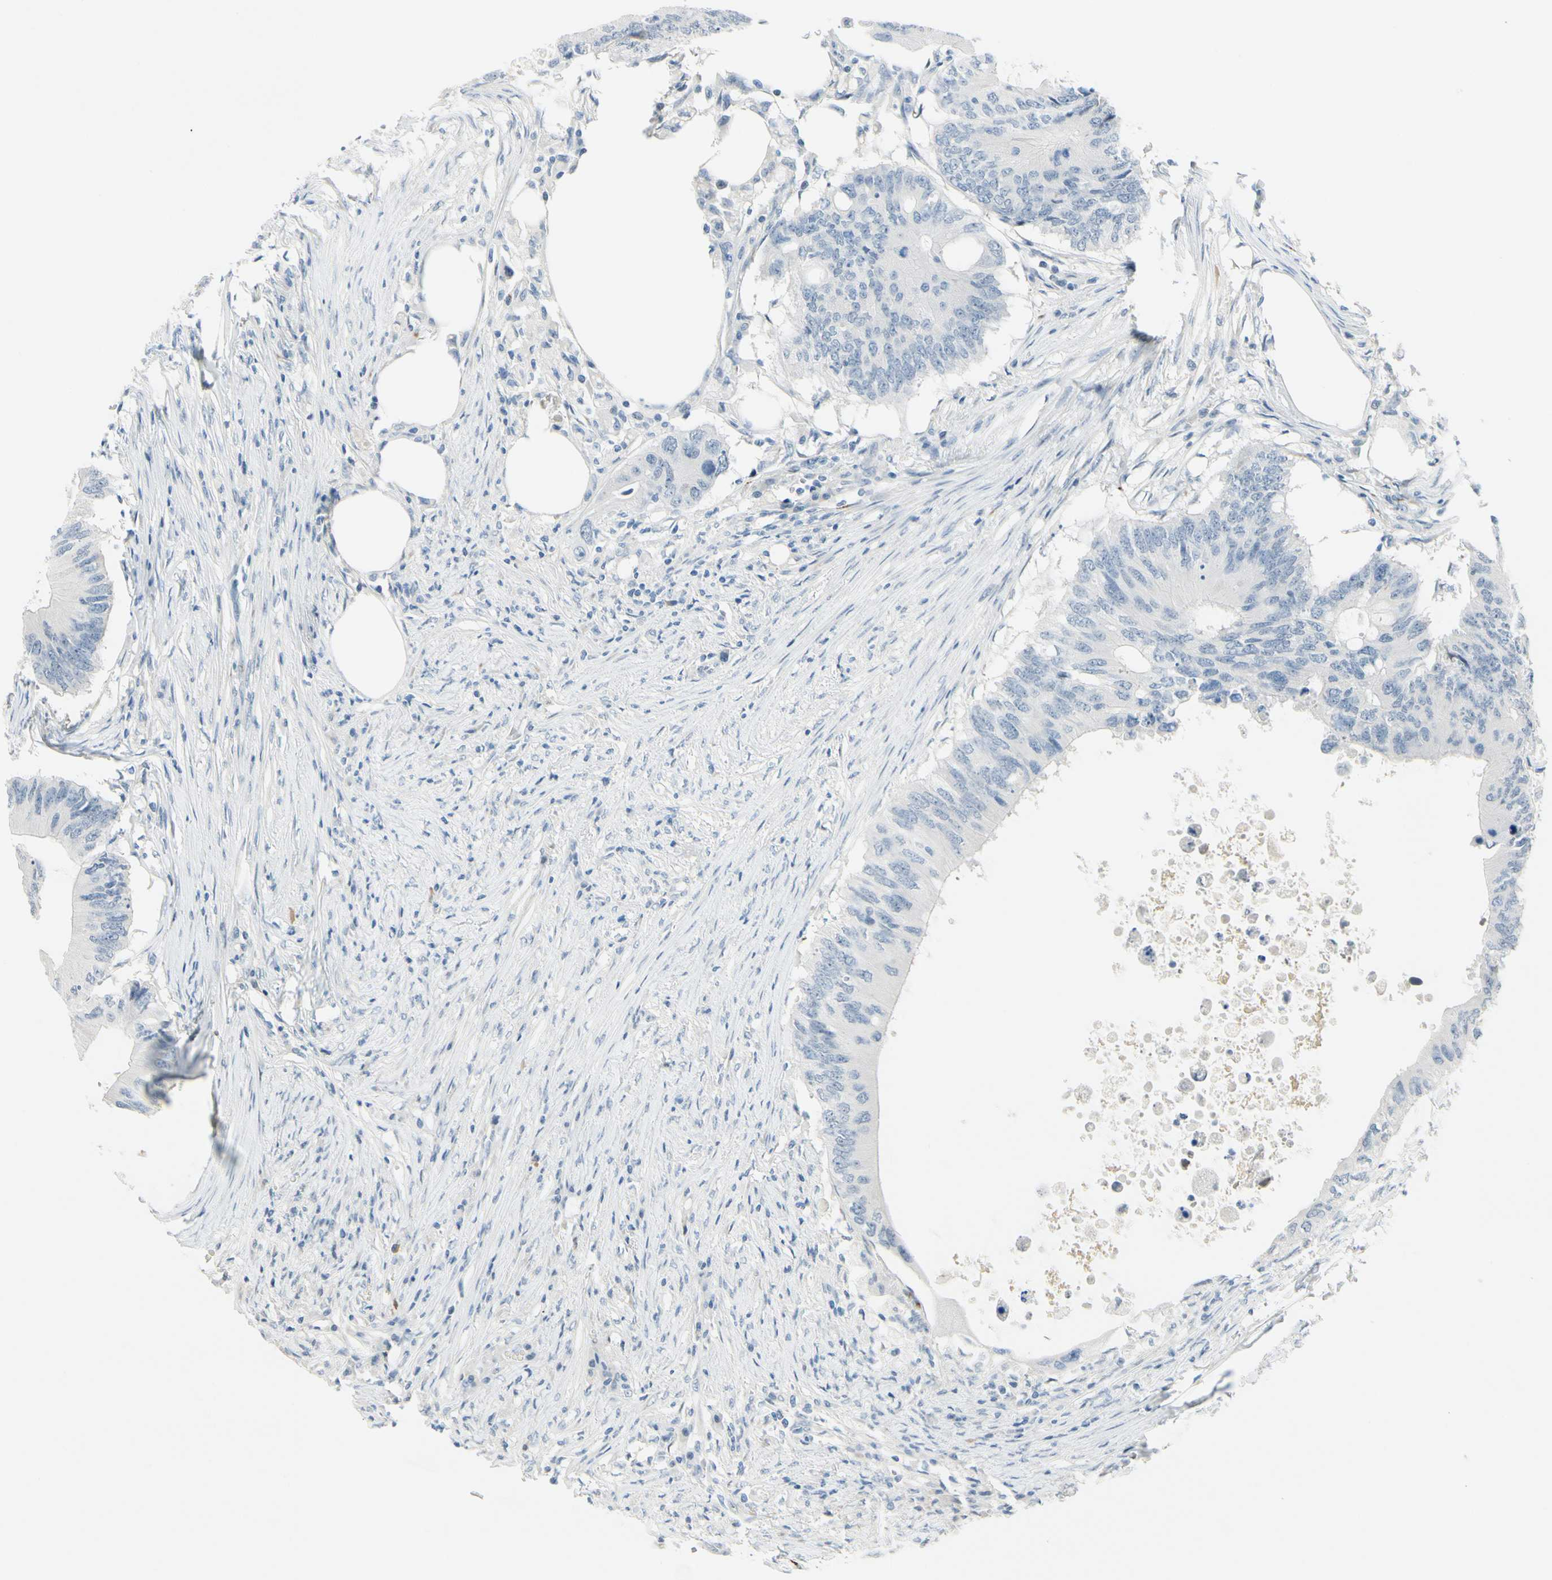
{"staining": {"intensity": "negative", "quantity": "none", "location": "none"}, "tissue": "colorectal cancer", "cell_type": "Tumor cells", "image_type": "cancer", "snomed": [{"axis": "morphology", "description": "Adenocarcinoma, NOS"}, {"axis": "topography", "description": "Colon"}], "caption": "This is a image of IHC staining of adenocarcinoma (colorectal), which shows no staining in tumor cells. The staining is performed using DAB brown chromogen with nuclei counter-stained in using hematoxylin.", "gene": "B4GALNT1", "patient": {"sex": "male", "age": 71}}